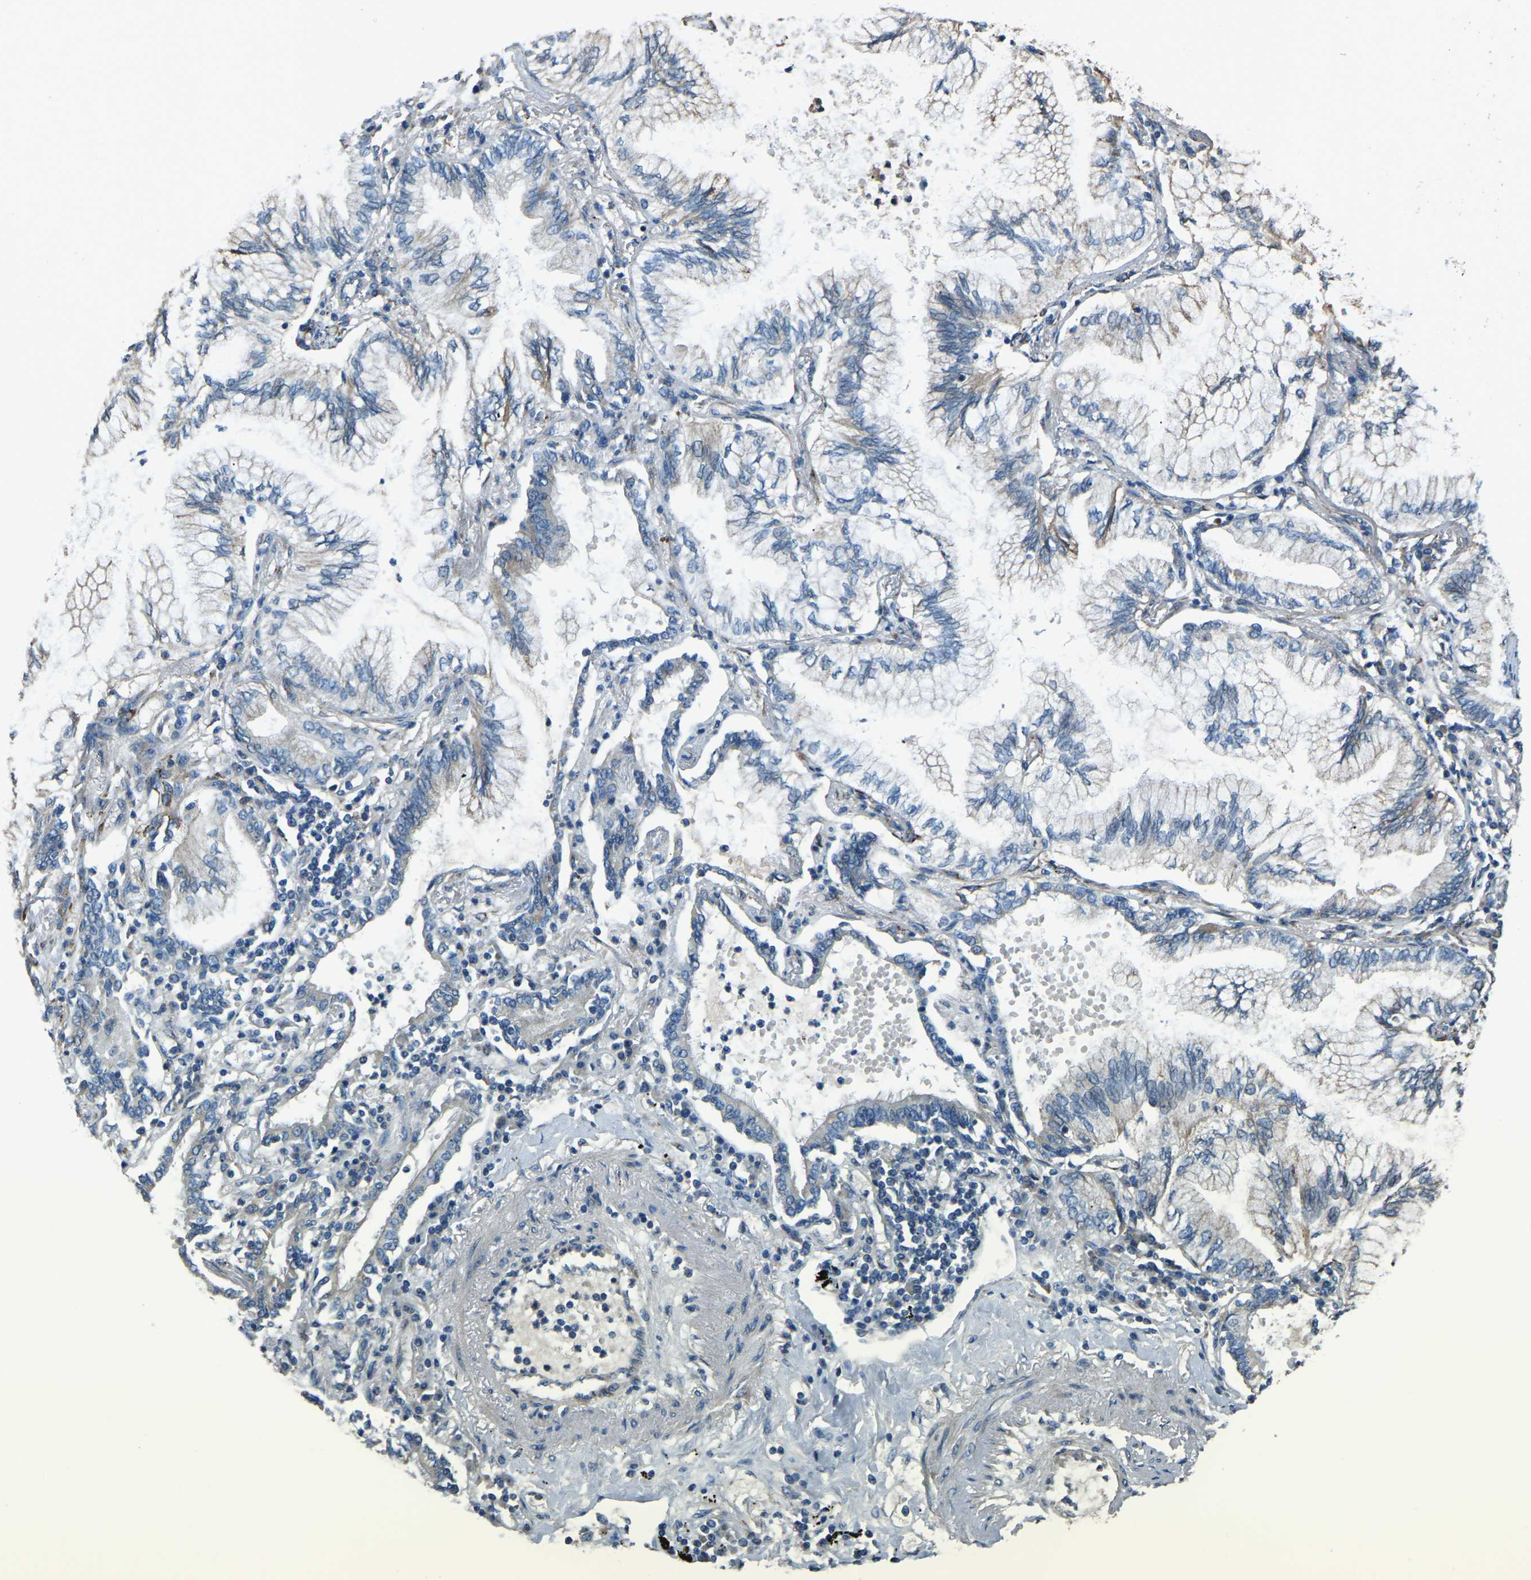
{"staining": {"intensity": "negative", "quantity": "none", "location": "none"}, "tissue": "lung cancer", "cell_type": "Tumor cells", "image_type": "cancer", "snomed": [{"axis": "morphology", "description": "Normal tissue, NOS"}, {"axis": "morphology", "description": "Adenocarcinoma, NOS"}, {"axis": "topography", "description": "Bronchus"}, {"axis": "topography", "description": "Lung"}], "caption": "High power microscopy photomicrograph of an immunohistochemistry (IHC) photomicrograph of adenocarcinoma (lung), revealing no significant expression in tumor cells.", "gene": "COL3A1", "patient": {"sex": "female", "age": 70}}